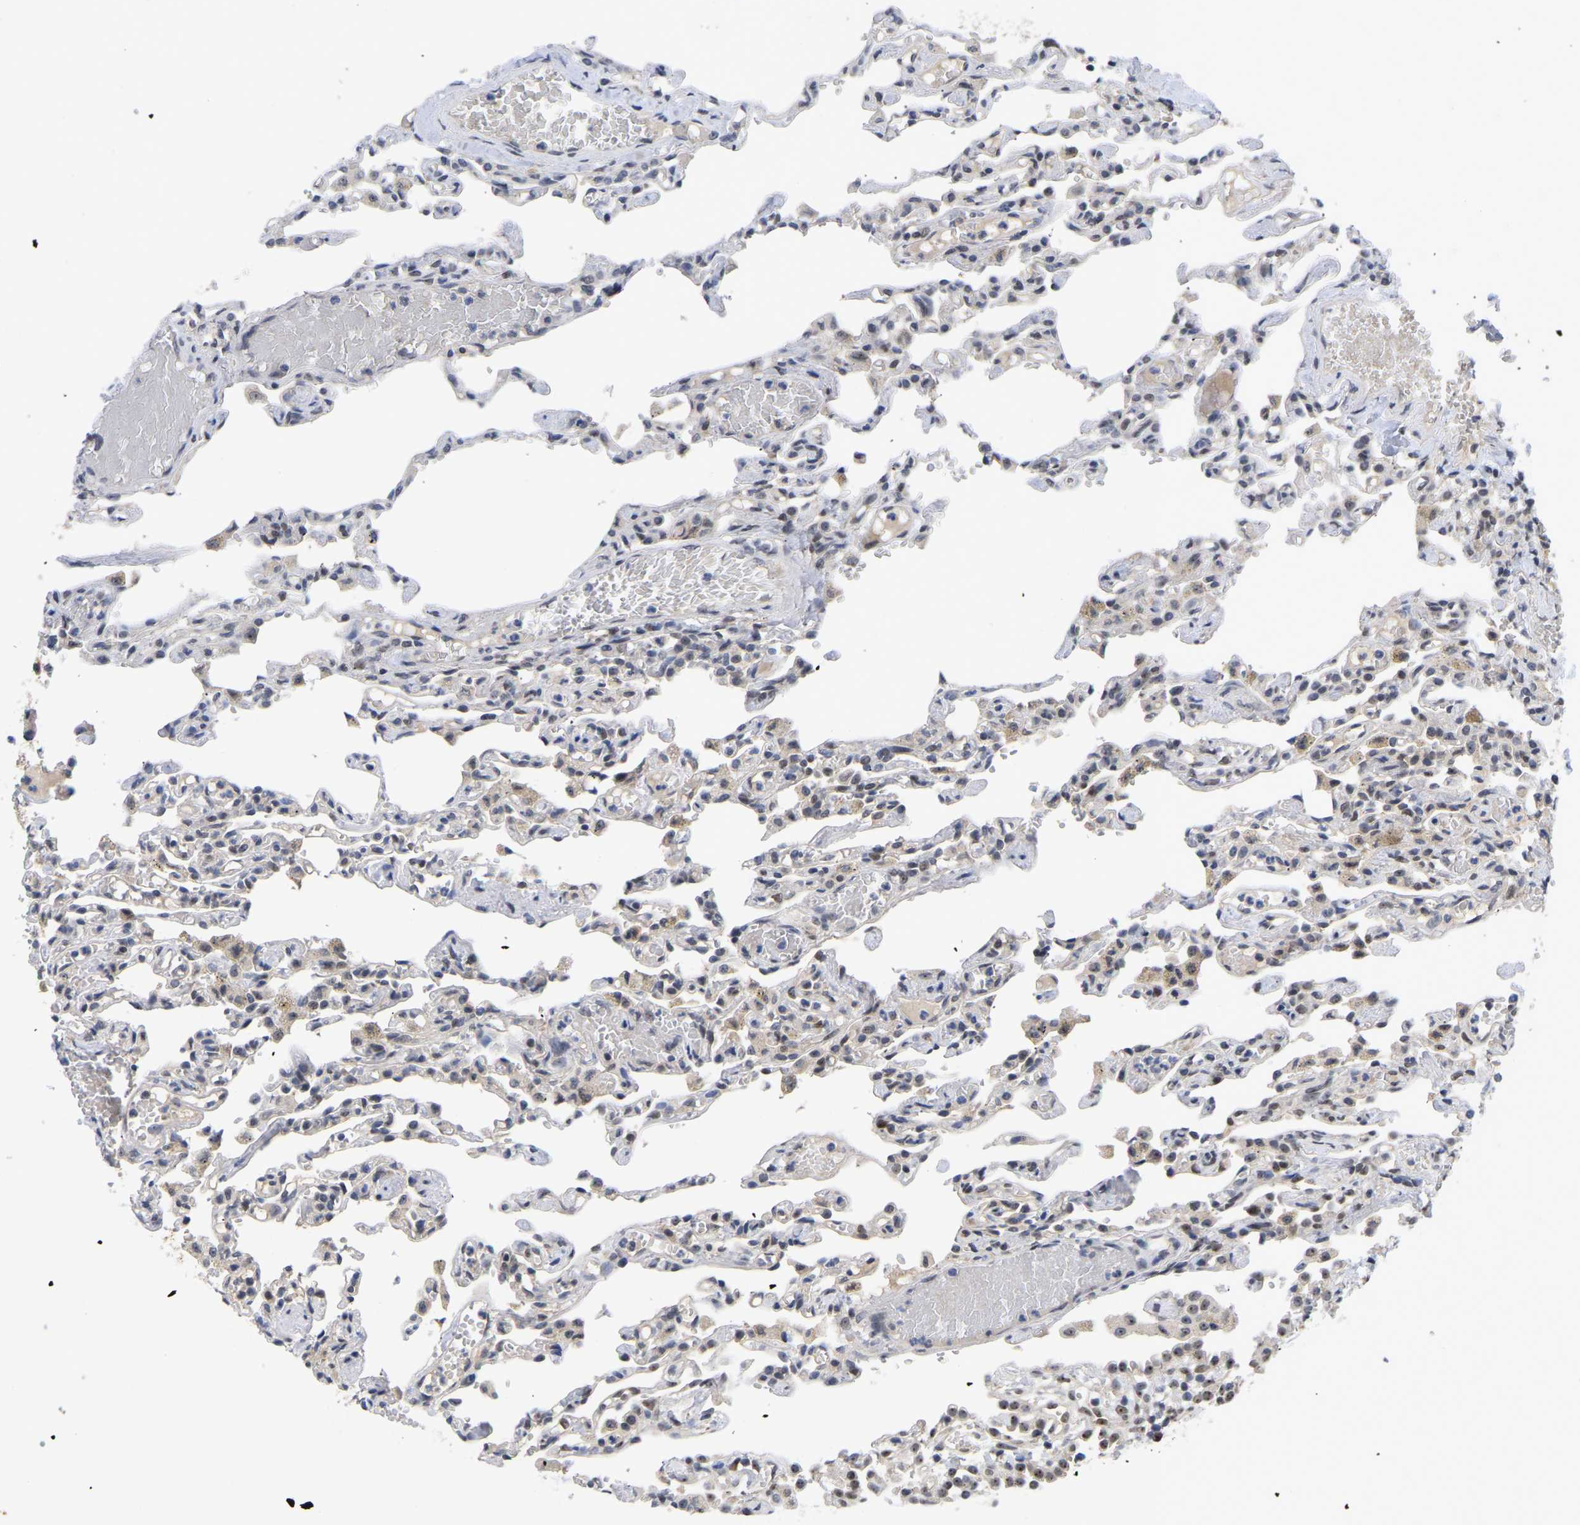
{"staining": {"intensity": "negative", "quantity": "none", "location": "none"}, "tissue": "lung", "cell_type": "Alveolar cells", "image_type": "normal", "snomed": [{"axis": "morphology", "description": "Normal tissue, NOS"}, {"axis": "topography", "description": "Lung"}], "caption": "Alveolar cells show no significant staining in benign lung. (Brightfield microscopy of DAB immunohistochemistry at high magnification).", "gene": "NLE1", "patient": {"sex": "male", "age": 21}}